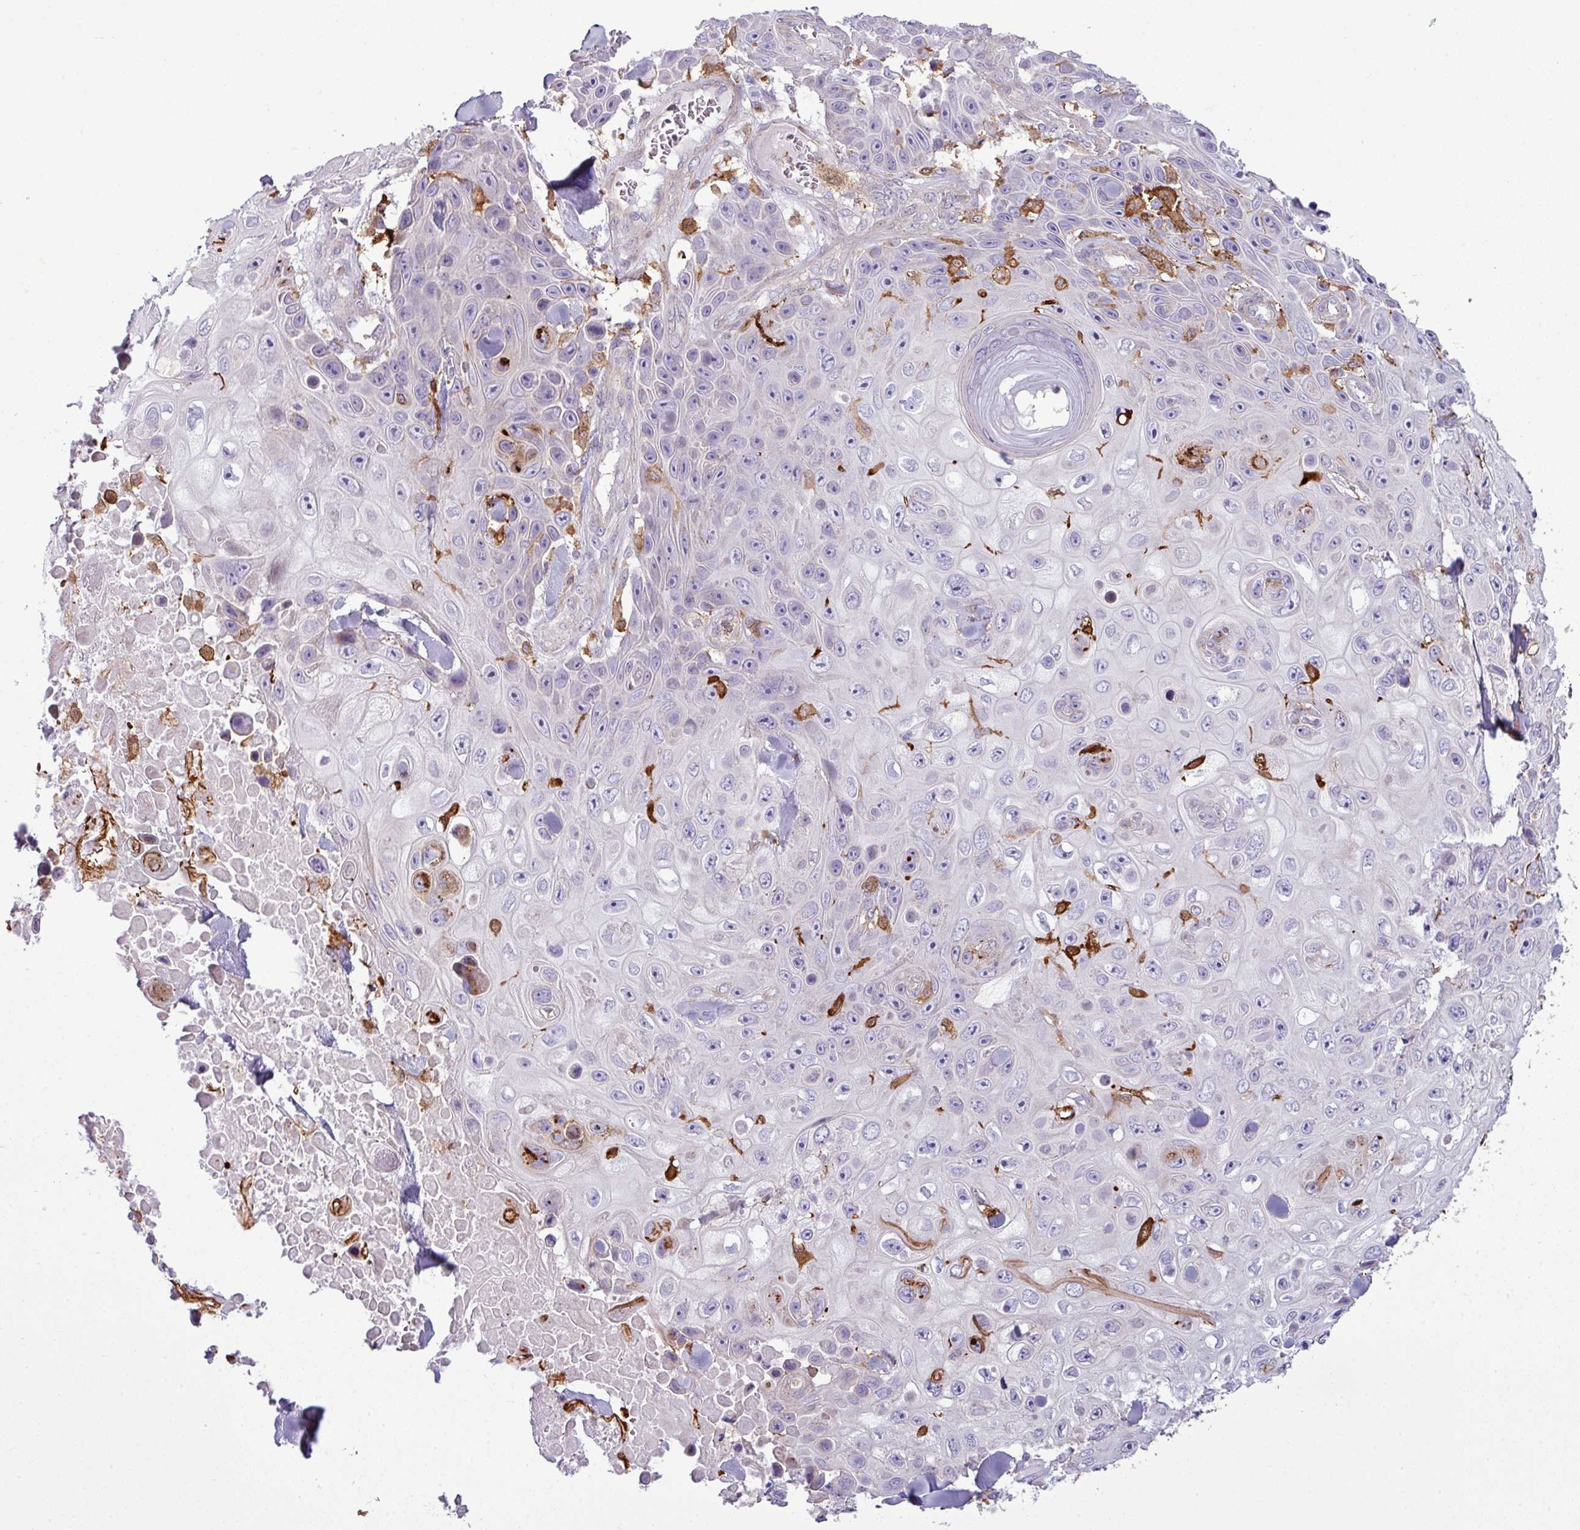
{"staining": {"intensity": "negative", "quantity": "none", "location": "none"}, "tissue": "skin cancer", "cell_type": "Tumor cells", "image_type": "cancer", "snomed": [{"axis": "morphology", "description": "Squamous cell carcinoma, NOS"}, {"axis": "topography", "description": "Skin"}], "caption": "DAB immunohistochemical staining of skin cancer (squamous cell carcinoma) shows no significant staining in tumor cells. (DAB (3,3'-diaminobenzidine) IHC with hematoxylin counter stain).", "gene": "COL8A1", "patient": {"sex": "male", "age": 82}}